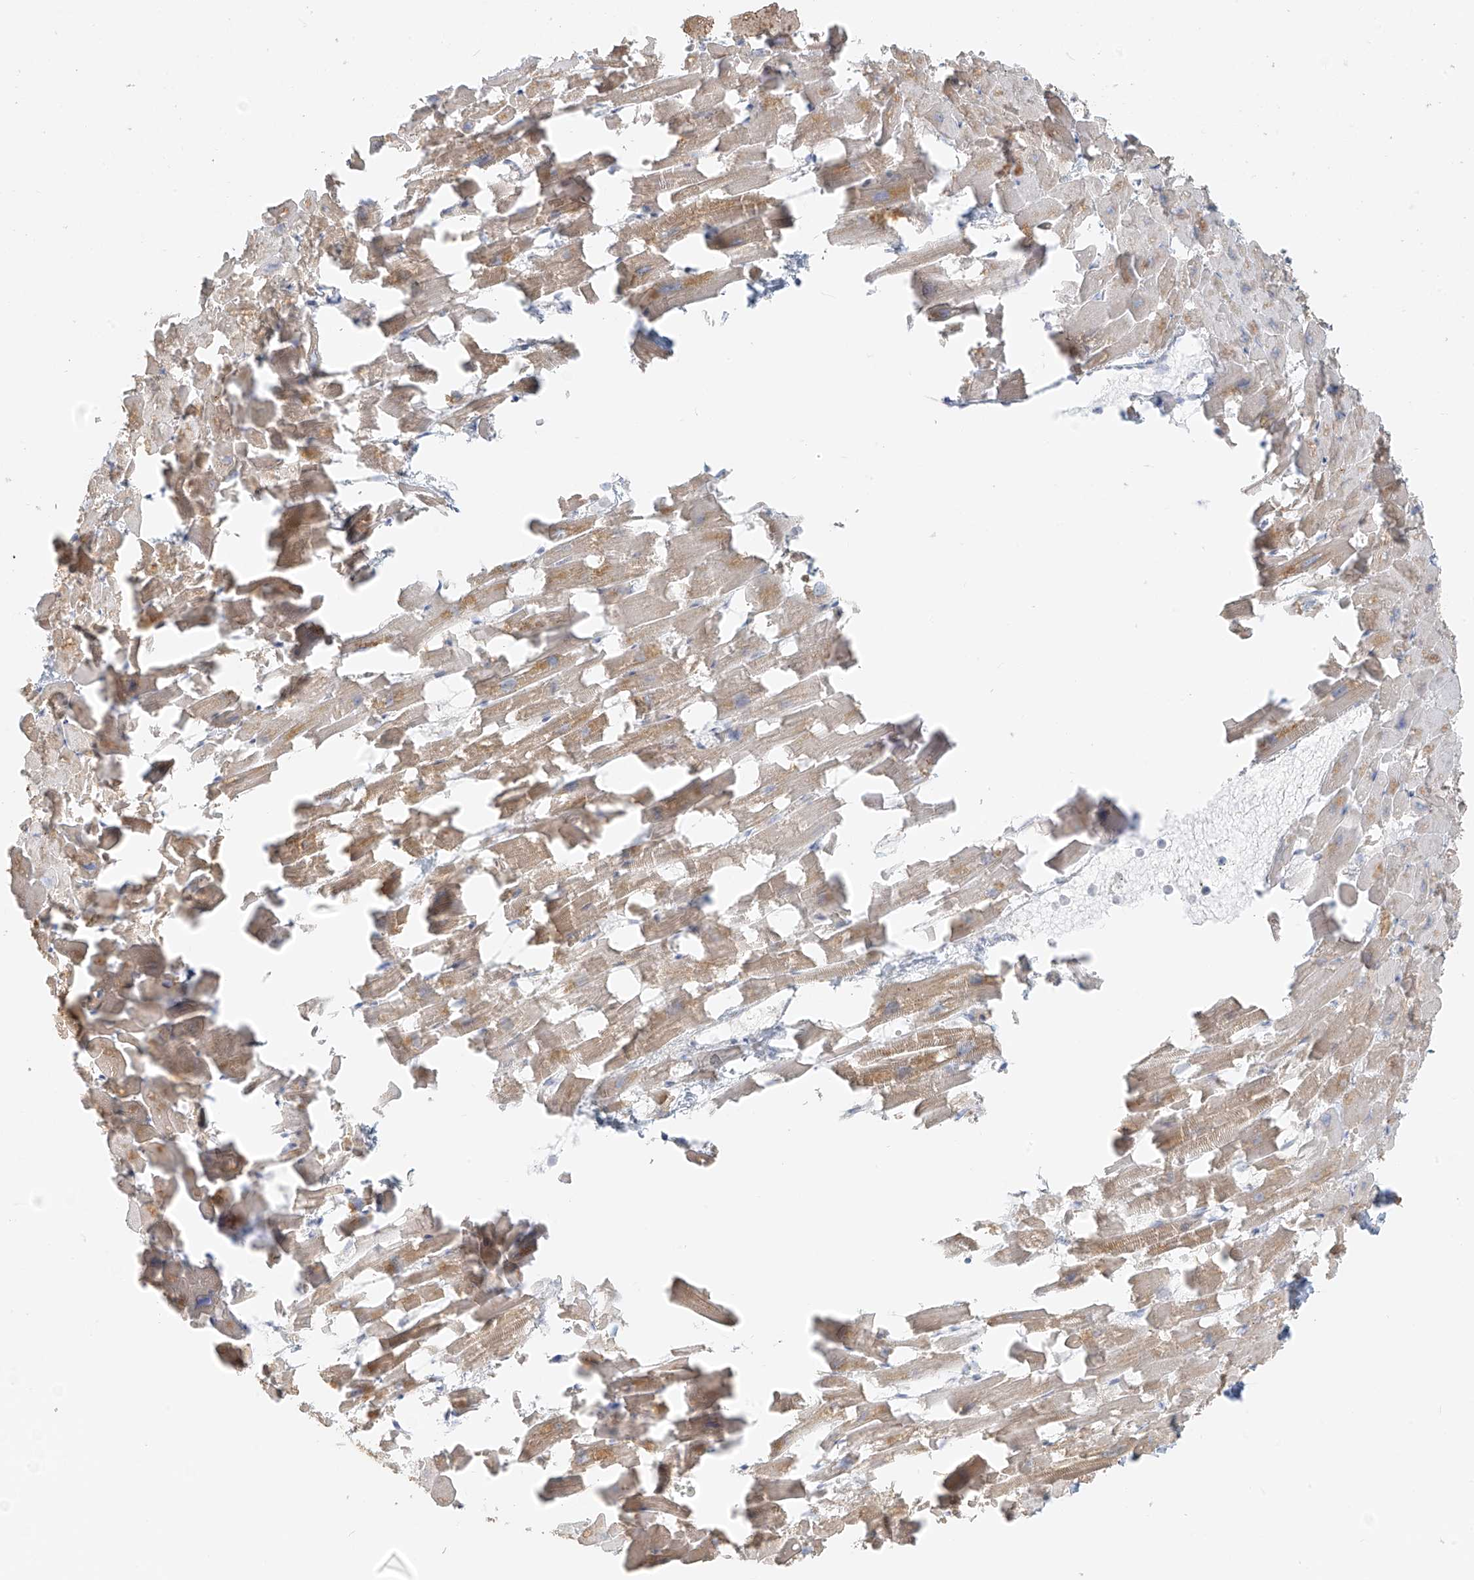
{"staining": {"intensity": "moderate", "quantity": "25%-75%", "location": "cytoplasmic/membranous"}, "tissue": "heart muscle", "cell_type": "Cardiomyocytes", "image_type": "normal", "snomed": [{"axis": "morphology", "description": "Normal tissue, NOS"}, {"axis": "topography", "description": "Heart"}], "caption": "Unremarkable heart muscle reveals moderate cytoplasmic/membranous positivity in about 25%-75% of cardiomyocytes, visualized by immunohistochemistry.", "gene": "UST", "patient": {"sex": "female", "age": 64}}